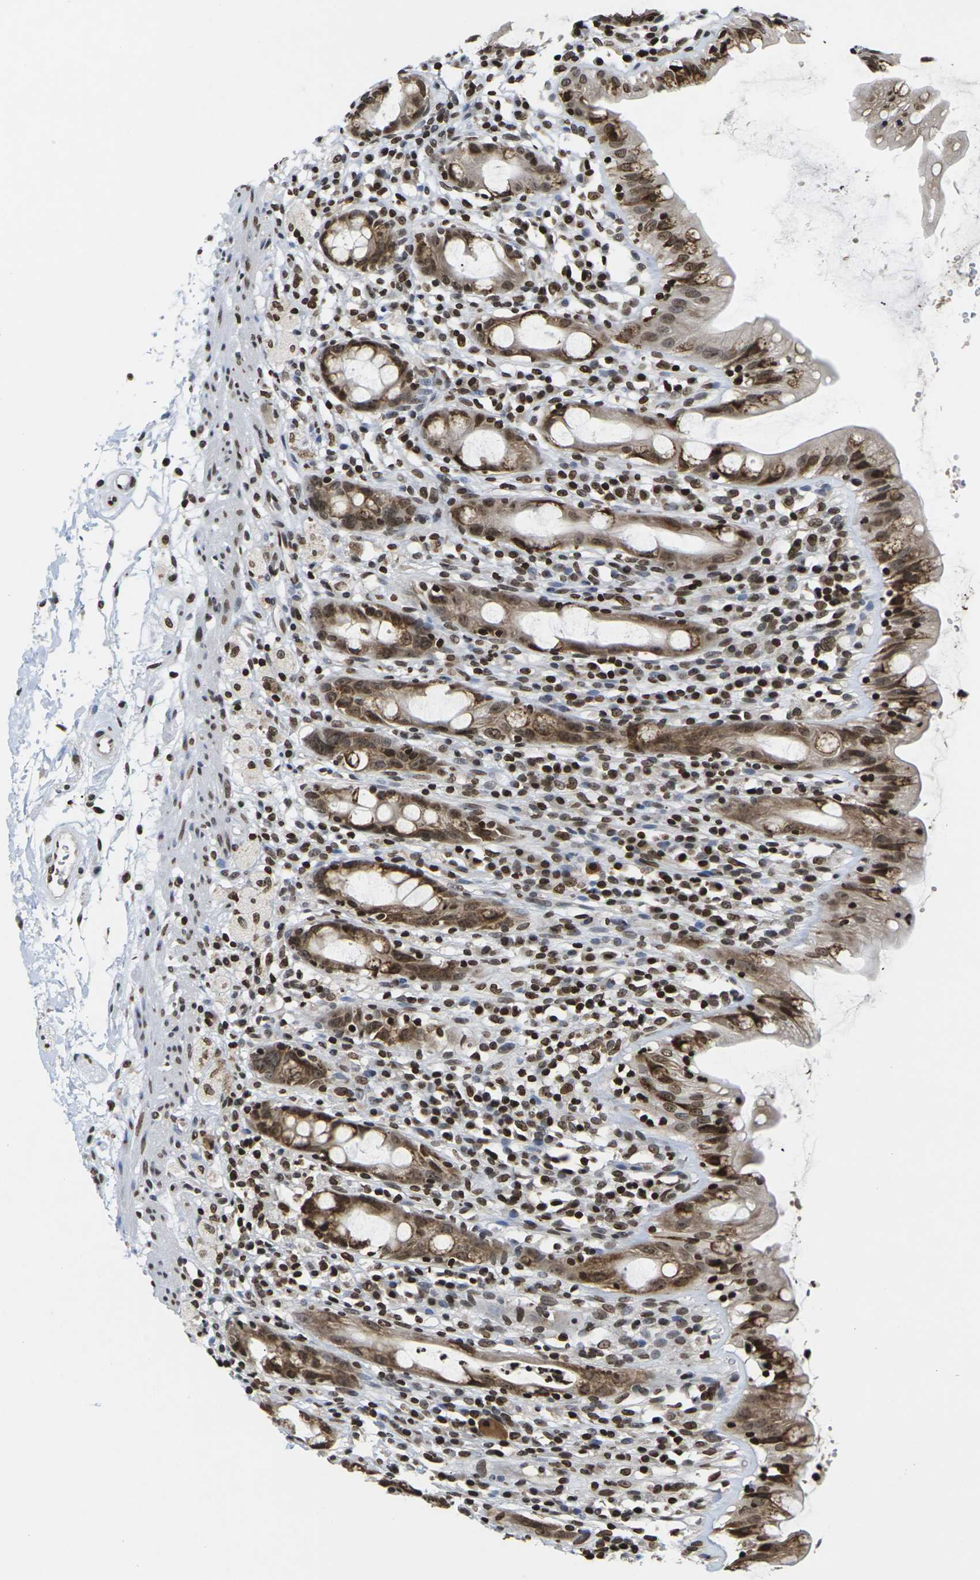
{"staining": {"intensity": "strong", "quantity": ">75%", "location": "cytoplasmic/membranous,nuclear"}, "tissue": "rectum", "cell_type": "Glandular cells", "image_type": "normal", "snomed": [{"axis": "morphology", "description": "Normal tissue, NOS"}, {"axis": "topography", "description": "Rectum"}], "caption": "Immunohistochemistry photomicrograph of benign rectum: human rectum stained using immunohistochemistry exhibits high levels of strong protein expression localized specifically in the cytoplasmic/membranous,nuclear of glandular cells, appearing as a cytoplasmic/membranous,nuclear brown color.", "gene": "ETV5", "patient": {"sex": "male", "age": 44}}